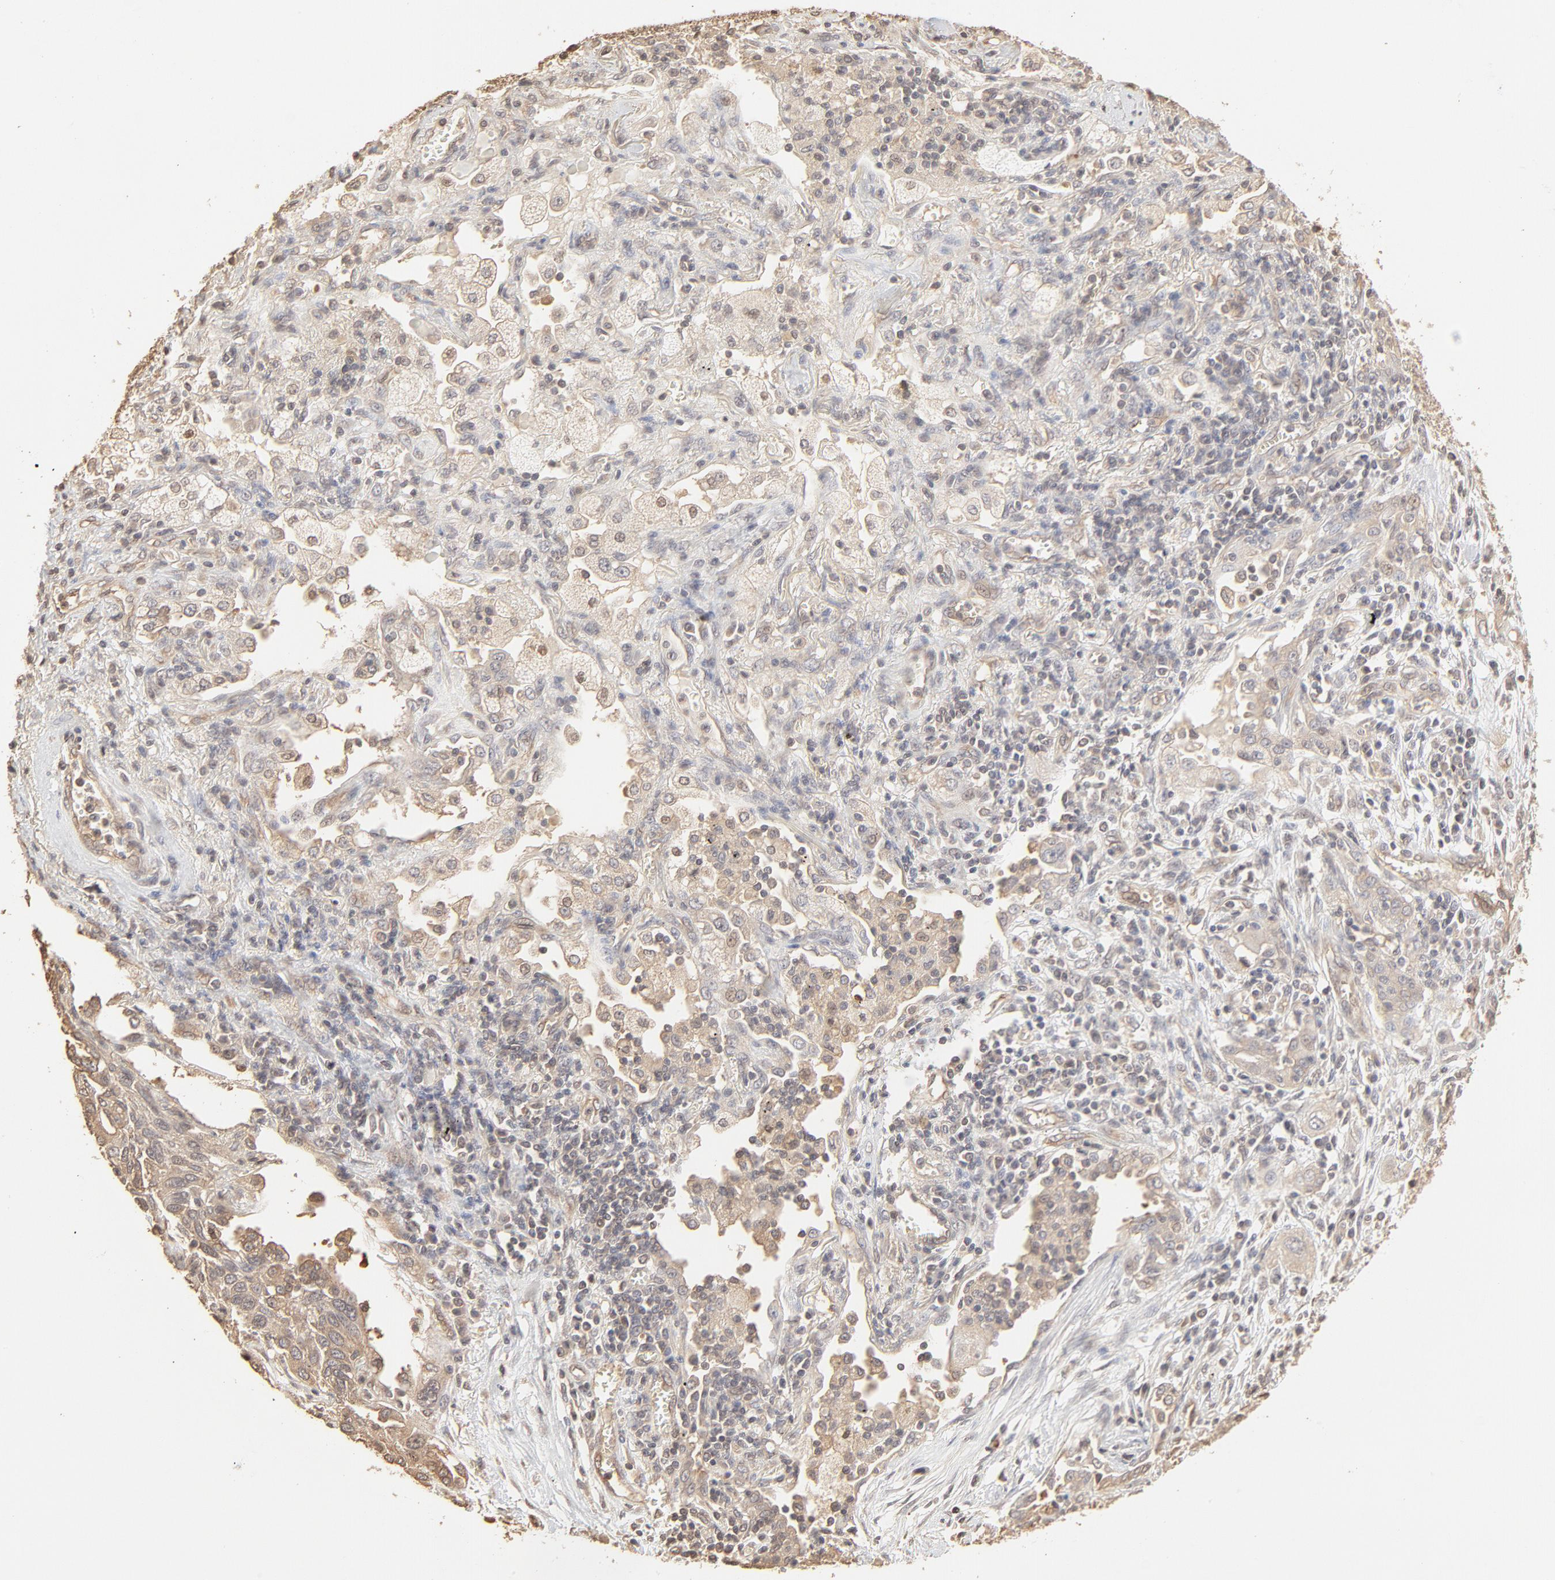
{"staining": {"intensity": "weak", "quantity": ">75%", "location": "cytoplasmic/membranous"}, "tissue": "lung cancer", "cell_type": "Tumor cells", "image_type": "cancer", "snomed": [{"axis": "morphology", "description": "Squamous cell carcinoma, NOS"}, {"axis": "topography", "description": "Lung"}], "caption": "IHC photomicrograph of neoplastic tissue: lung cancer stained using immunohistochemistry (IHC) reveals low levels of weak protein expression localized specifically in the cytoplasmic/membranous of tumor cells, appearing as a cytoplasmic/membranous brown color.", "gene": "PPP2CA", "patient": {"sex": "female", "age": 76}}